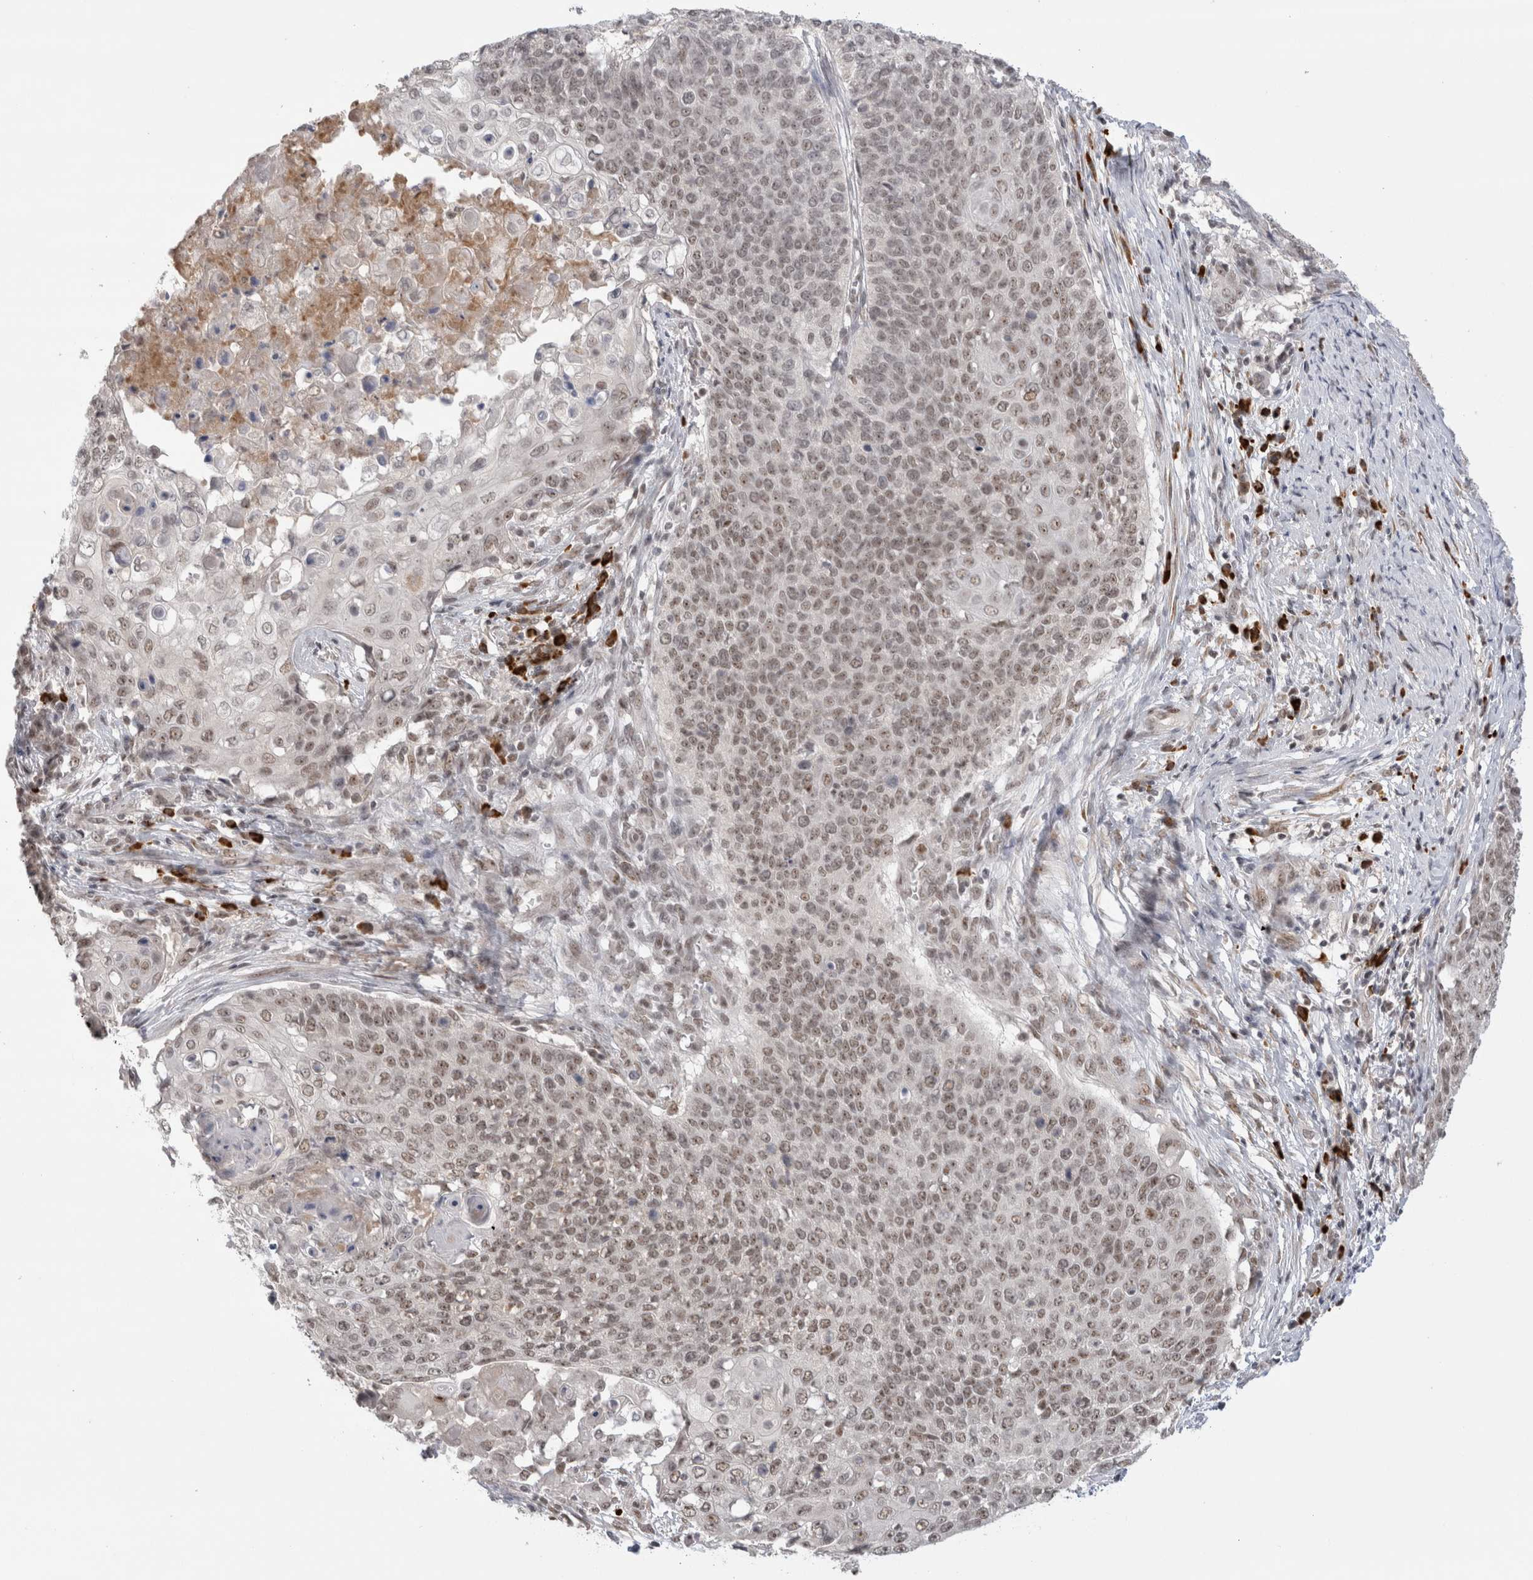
{"staining": {"intensity": "weak", "quantity": ">75%", "location": "nuclear"}, "tissue": "cervical cancer", "cell_type": "Tumor cells", "image_type": "cancer", "snomed": [{"axis": "morphology", "description": "Squamous cell carcinoma, NOS"}, {"axis": "topography", "description": "Cervix"}], "caption": "The image exhibits staining of cervical cancer (squamous cell carcinoma), revealing weak nuclear protein expression (brown color) within tumor cells.", "gene": "ZNF24", "patient": {"sex": "female", "age": 39}}